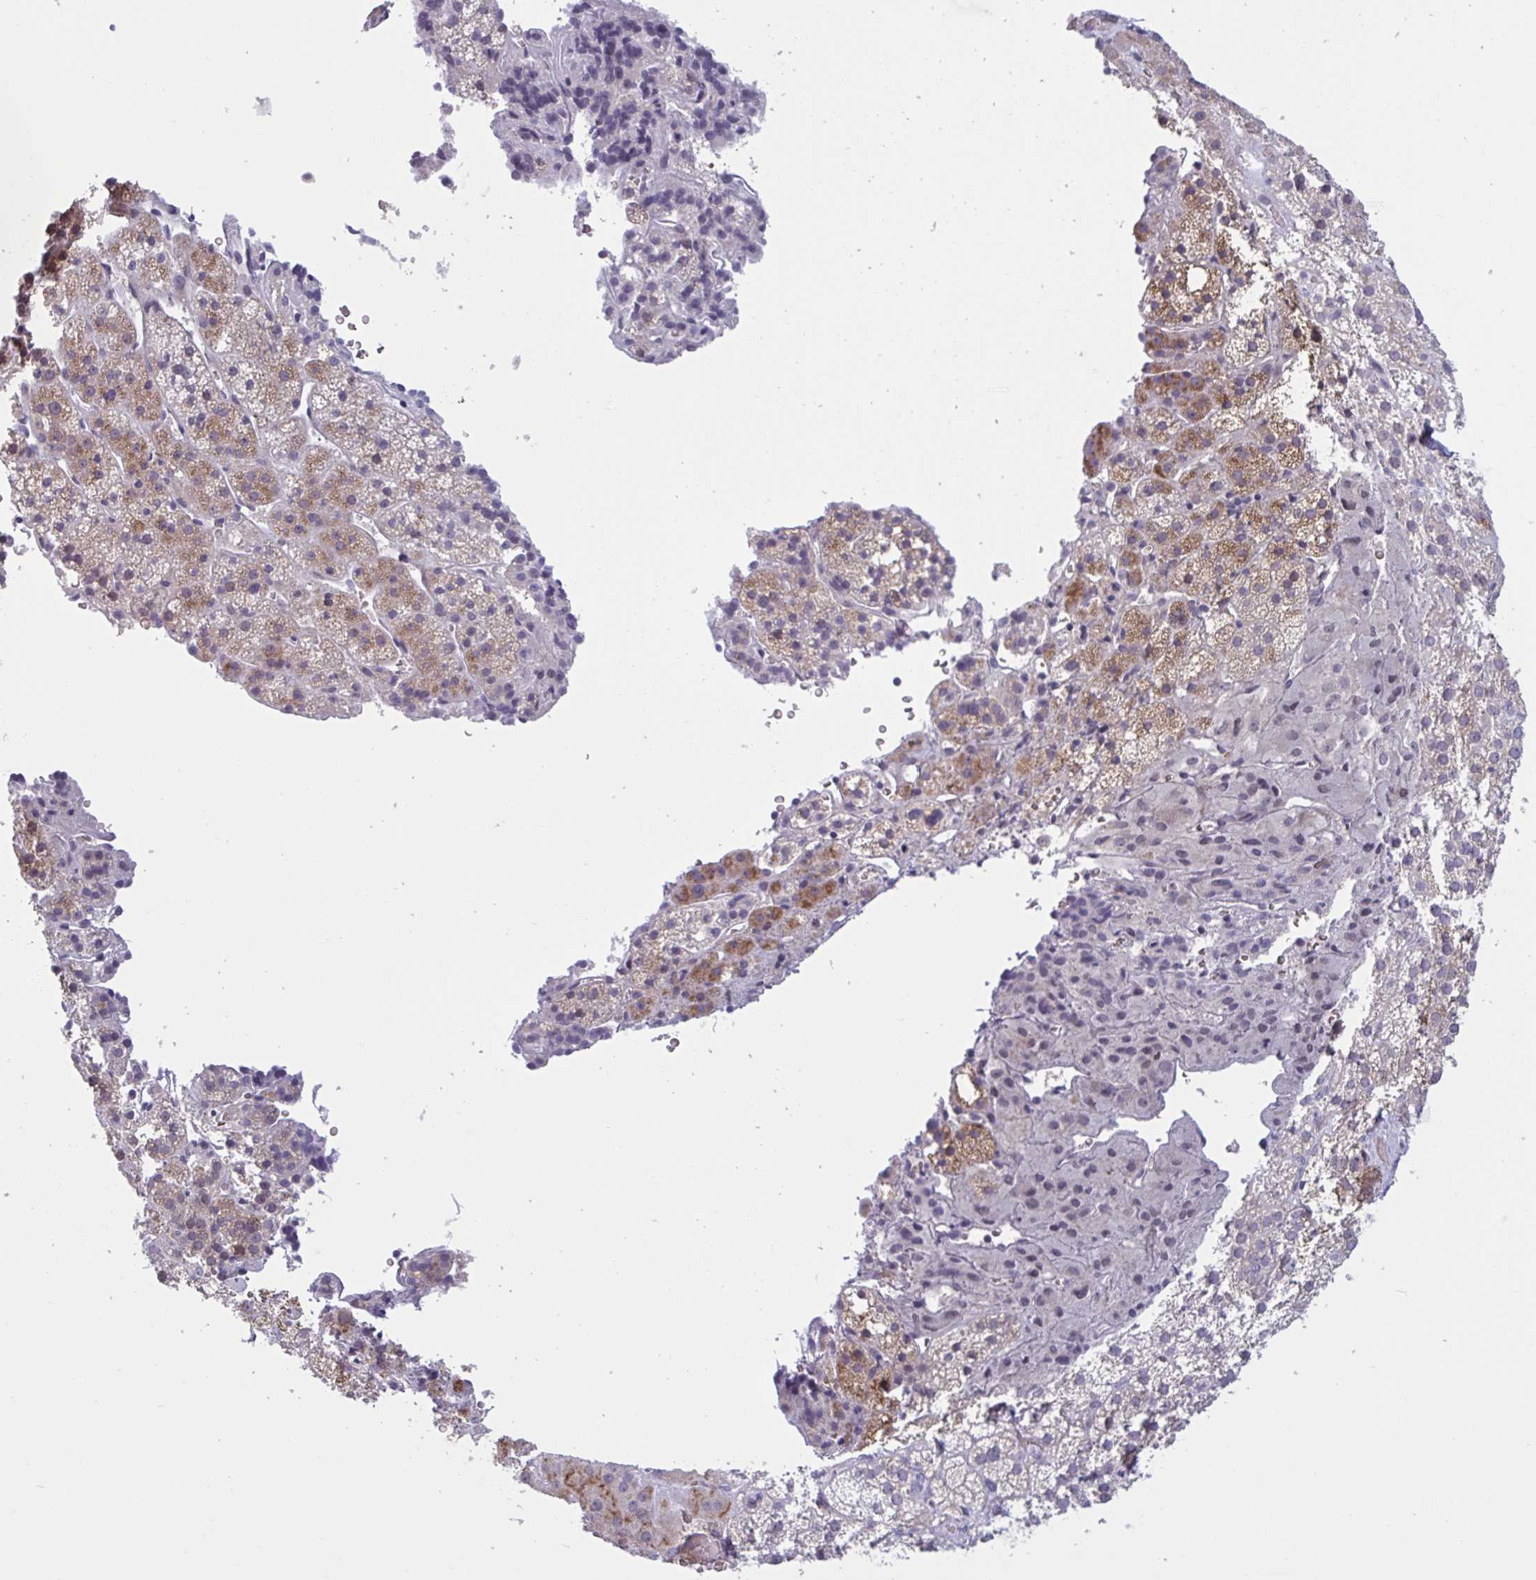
{"staining": {"intensity": "moderate", "quantity": "<25%", "location": "cytoplasmic/membranous"}, "tissue": "adrenal gland", "cell_type": "Glandular cells", "image_type": "normal", "snomed": [{"axis": "morphology", "description": "Normal tissue, NOS"}, {"axis": "topography", "description": "Adrenal gland"}], "caption": "IHC staining of benign adrenal gland, which reveals low levels of moderate cytoplasmic/membranous staining in about <25% of glandular cells indicating moderate cytoplasmic/membranous protein expression. The staining was performed using DAB (brown) for protein detection and nuclei were counterstained in hematoxylin (blue).", "gene": "HSD11B2", "patient": {"sex": "male", "age": 53}}